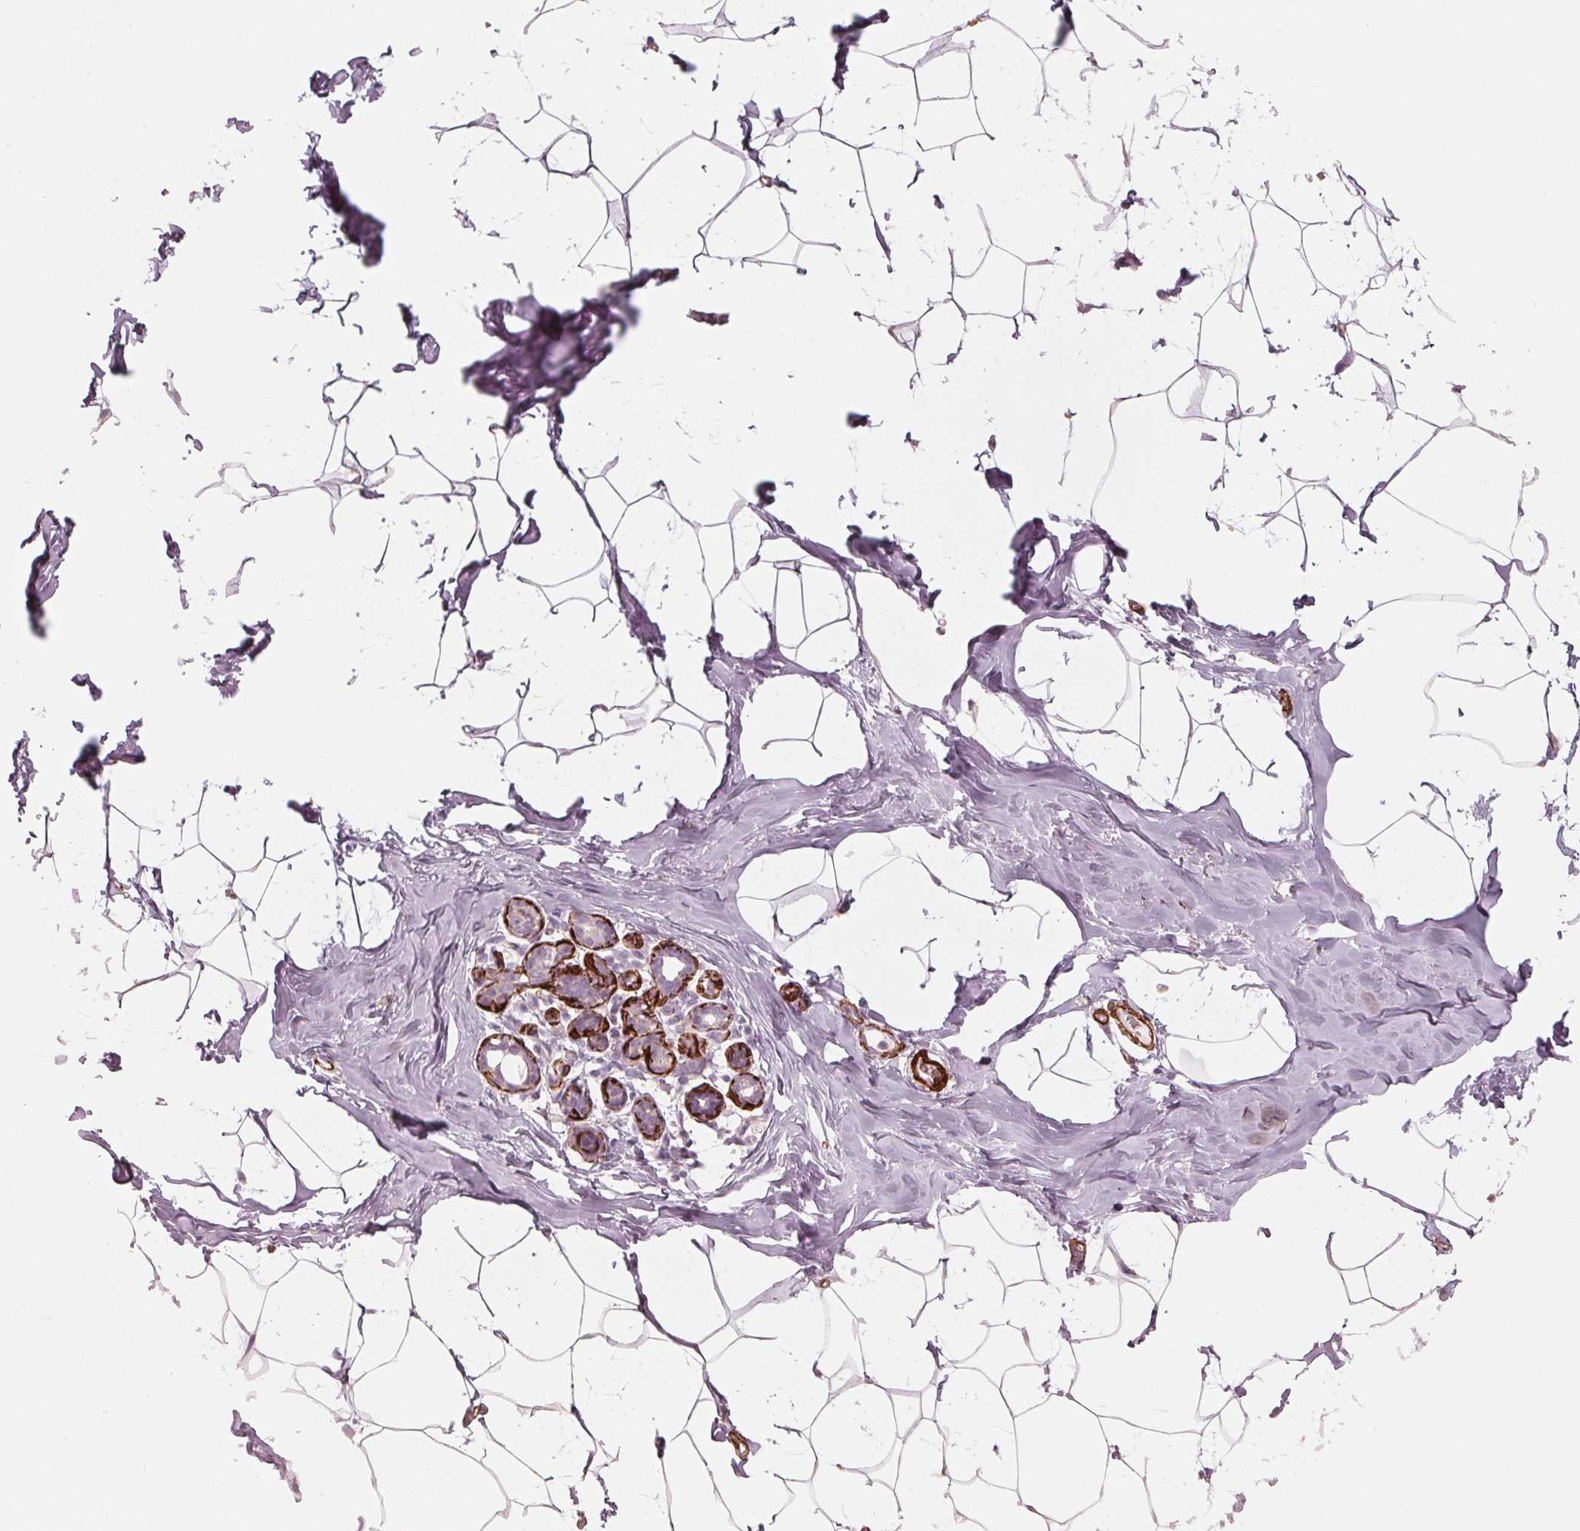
{"staining": {"intensity": "weak", "quantity": "<25%", "location": "cytoplasmic/membranous"}, "tissue": "breast", "cell_type": "Adipocytes", "image_type": "normal", "snomed": [{"axis": "morphology", "description": "Normal tissue, NOS"}, {"axis": "topography", "description": "Breast"}], "caption": "DAB immunohistochemical staining of unremarkable human breast shows no significant staining in adipocytes. Nuclei are stained in blue.", "gene": "MIER3", "patient": {"sex": "female", "age": 32}}